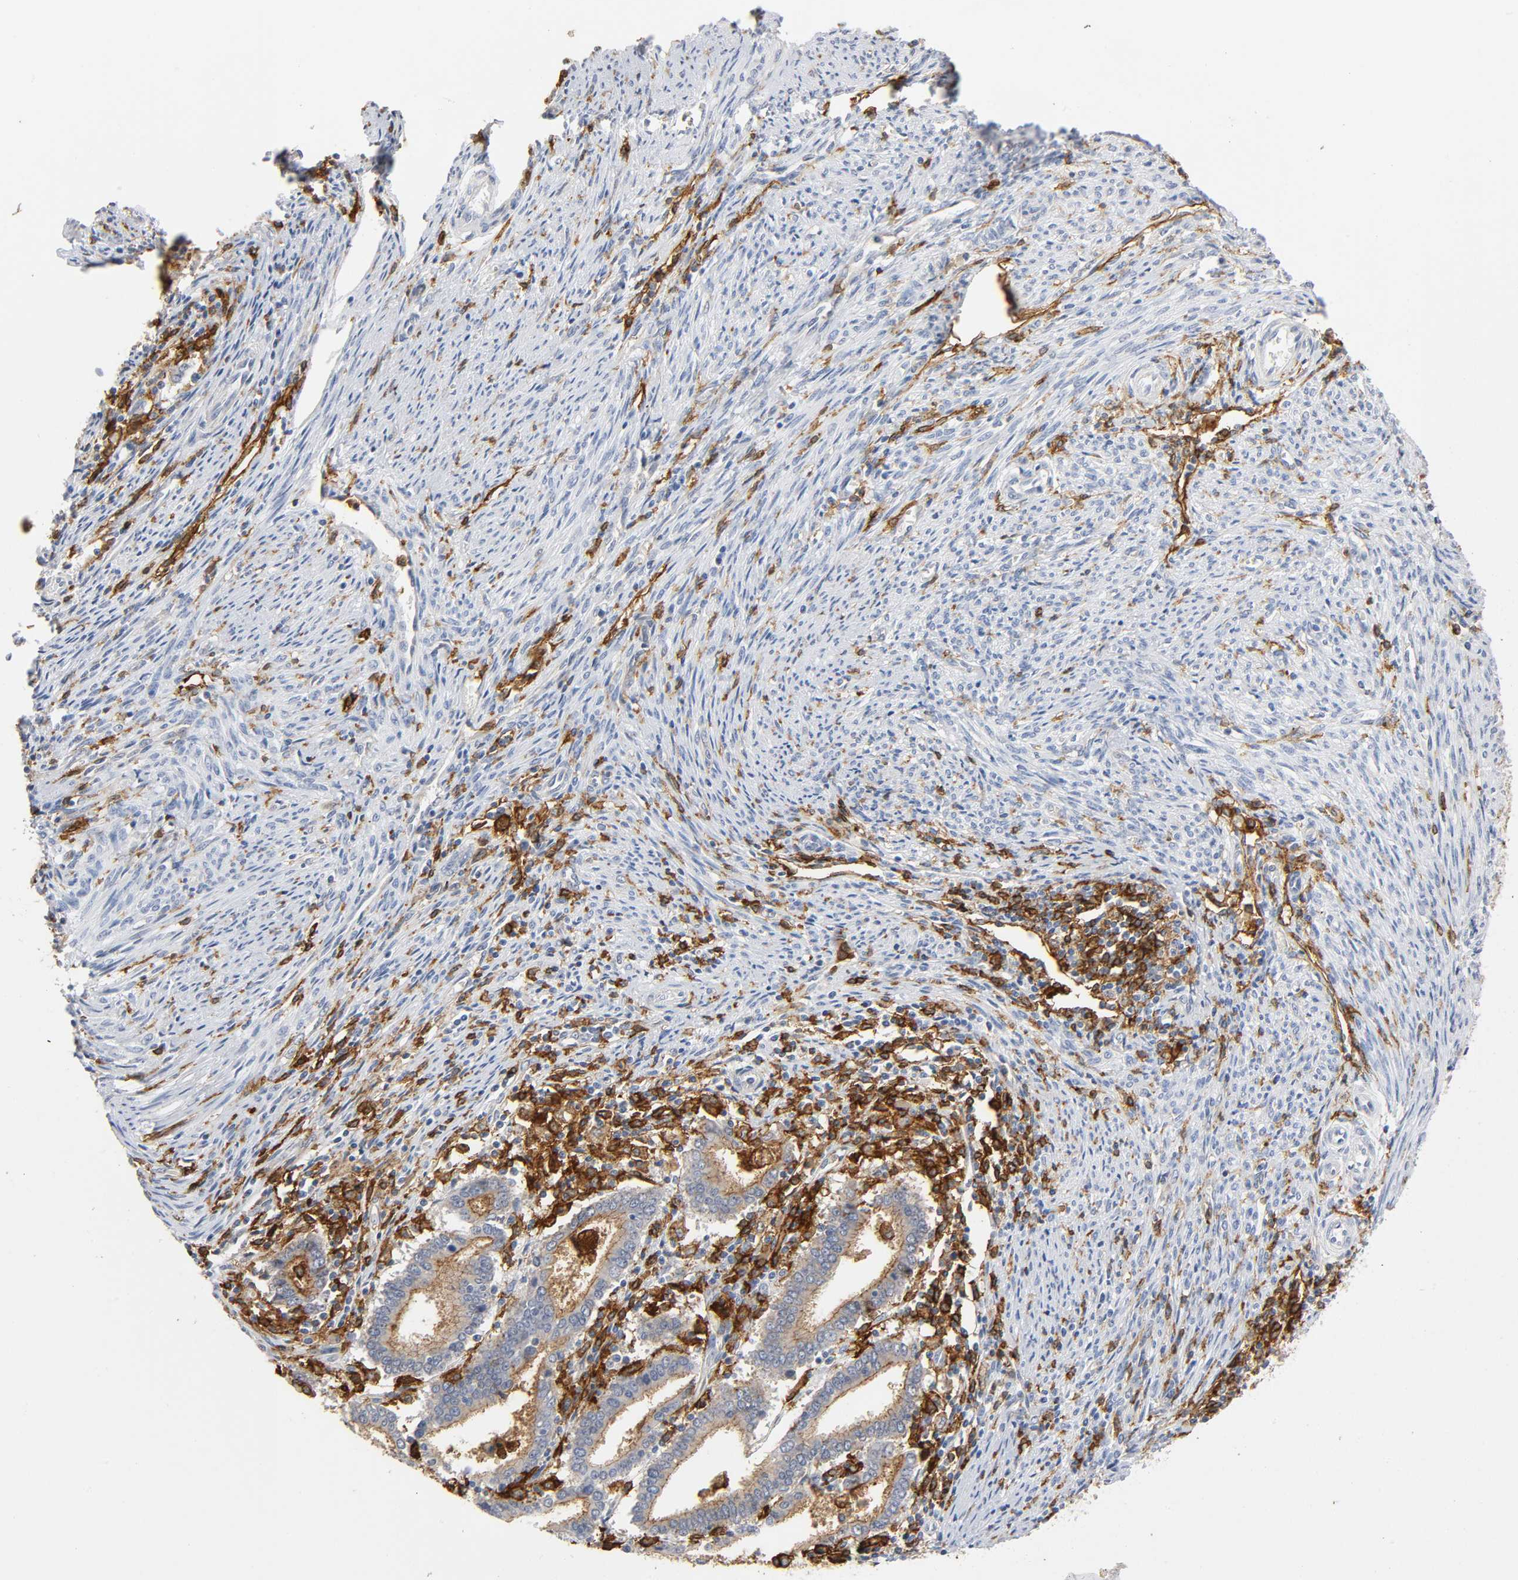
{"staining": {"intensity": "weak", "quantity": "25%-75%", "location": "cytoplasmic/membranous"}, "tissue": "endometrial cancer", "cell_type": "Tumor cells", "image_type": "cancer", "snomed": [{"axis": "morphology", "description": "Adenocarcinoma, NOS"}, {"axis": "topography", "description": "Uterus"}], "caption": "Immunohistochemical staining of human endometrial cancer (adenocarcinoma) shows weak cytoplasmic/membranous protein expression in about 25%-75% of tumor cells. Using DAB (brown) and hematoxylin (blue) stains, captured at high magnification using brightfield microscopy.", "gene": "LYN", "patient": {"sex": "female", "age": 83}}